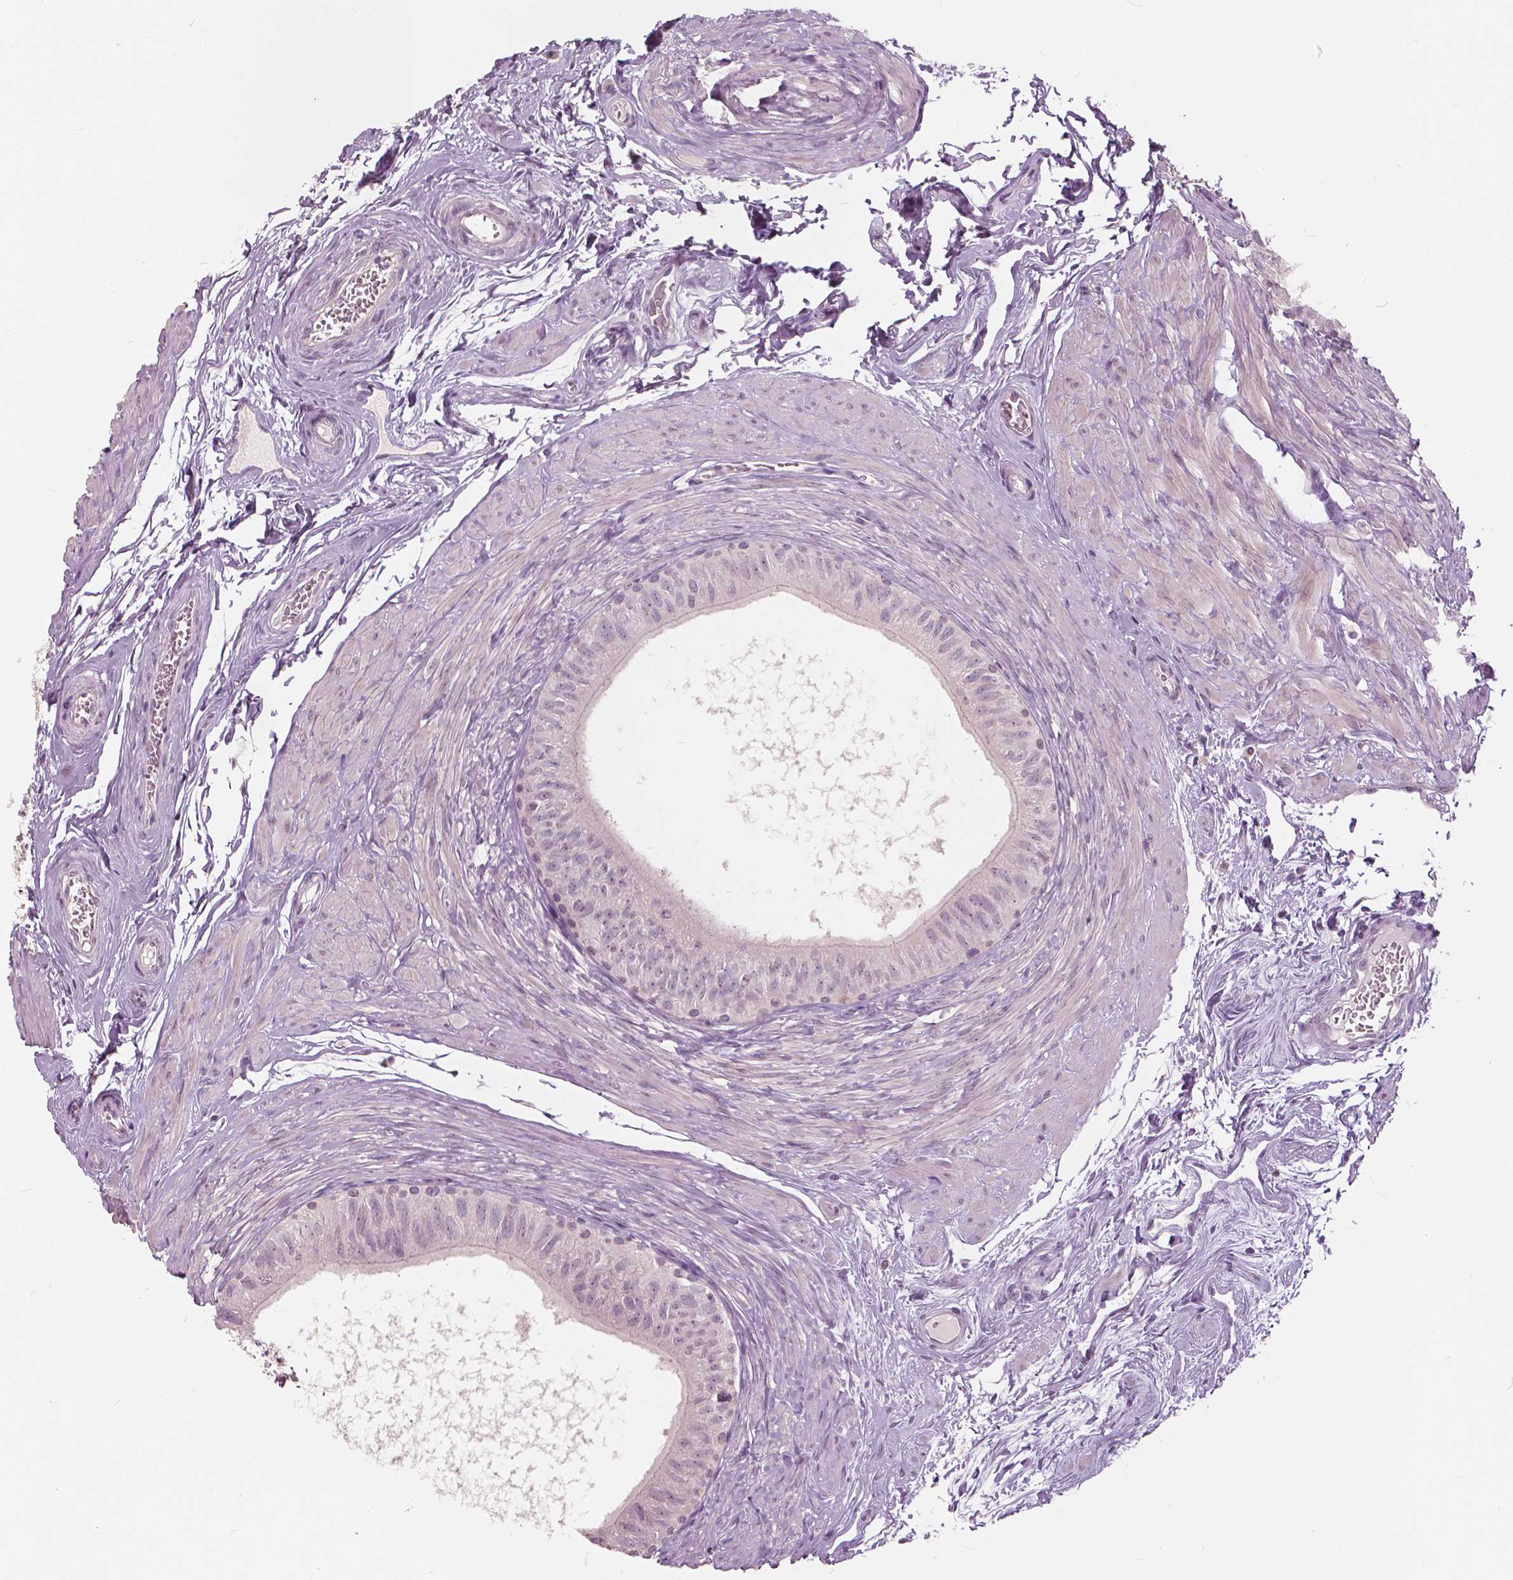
{"staining": {"intensity": "weak", "quantity": "25%-75%", "location": "nuclear"}, "tissue": "epididymis", "cell_type": "Glandular cells", "image_type": "normal", "snomed": [{"axis": "morphology", "description": "Normal tissue, NOS"}, {"axis": "topography", "description": "Epididymis"}], "caption": "The image displays immunohistochemical staining of benign epididymis. There is weak nuclear positivity is identified in about 25%-75% of glandular cells. The protein is stained brown, and the nuclei are stained in blue (DAB (3,3'-diaminobenzidine) IHC with brightfield microscopy, high magnification).", "gene": "NANOG", "patient": {"sex": "male", "age": 36}}